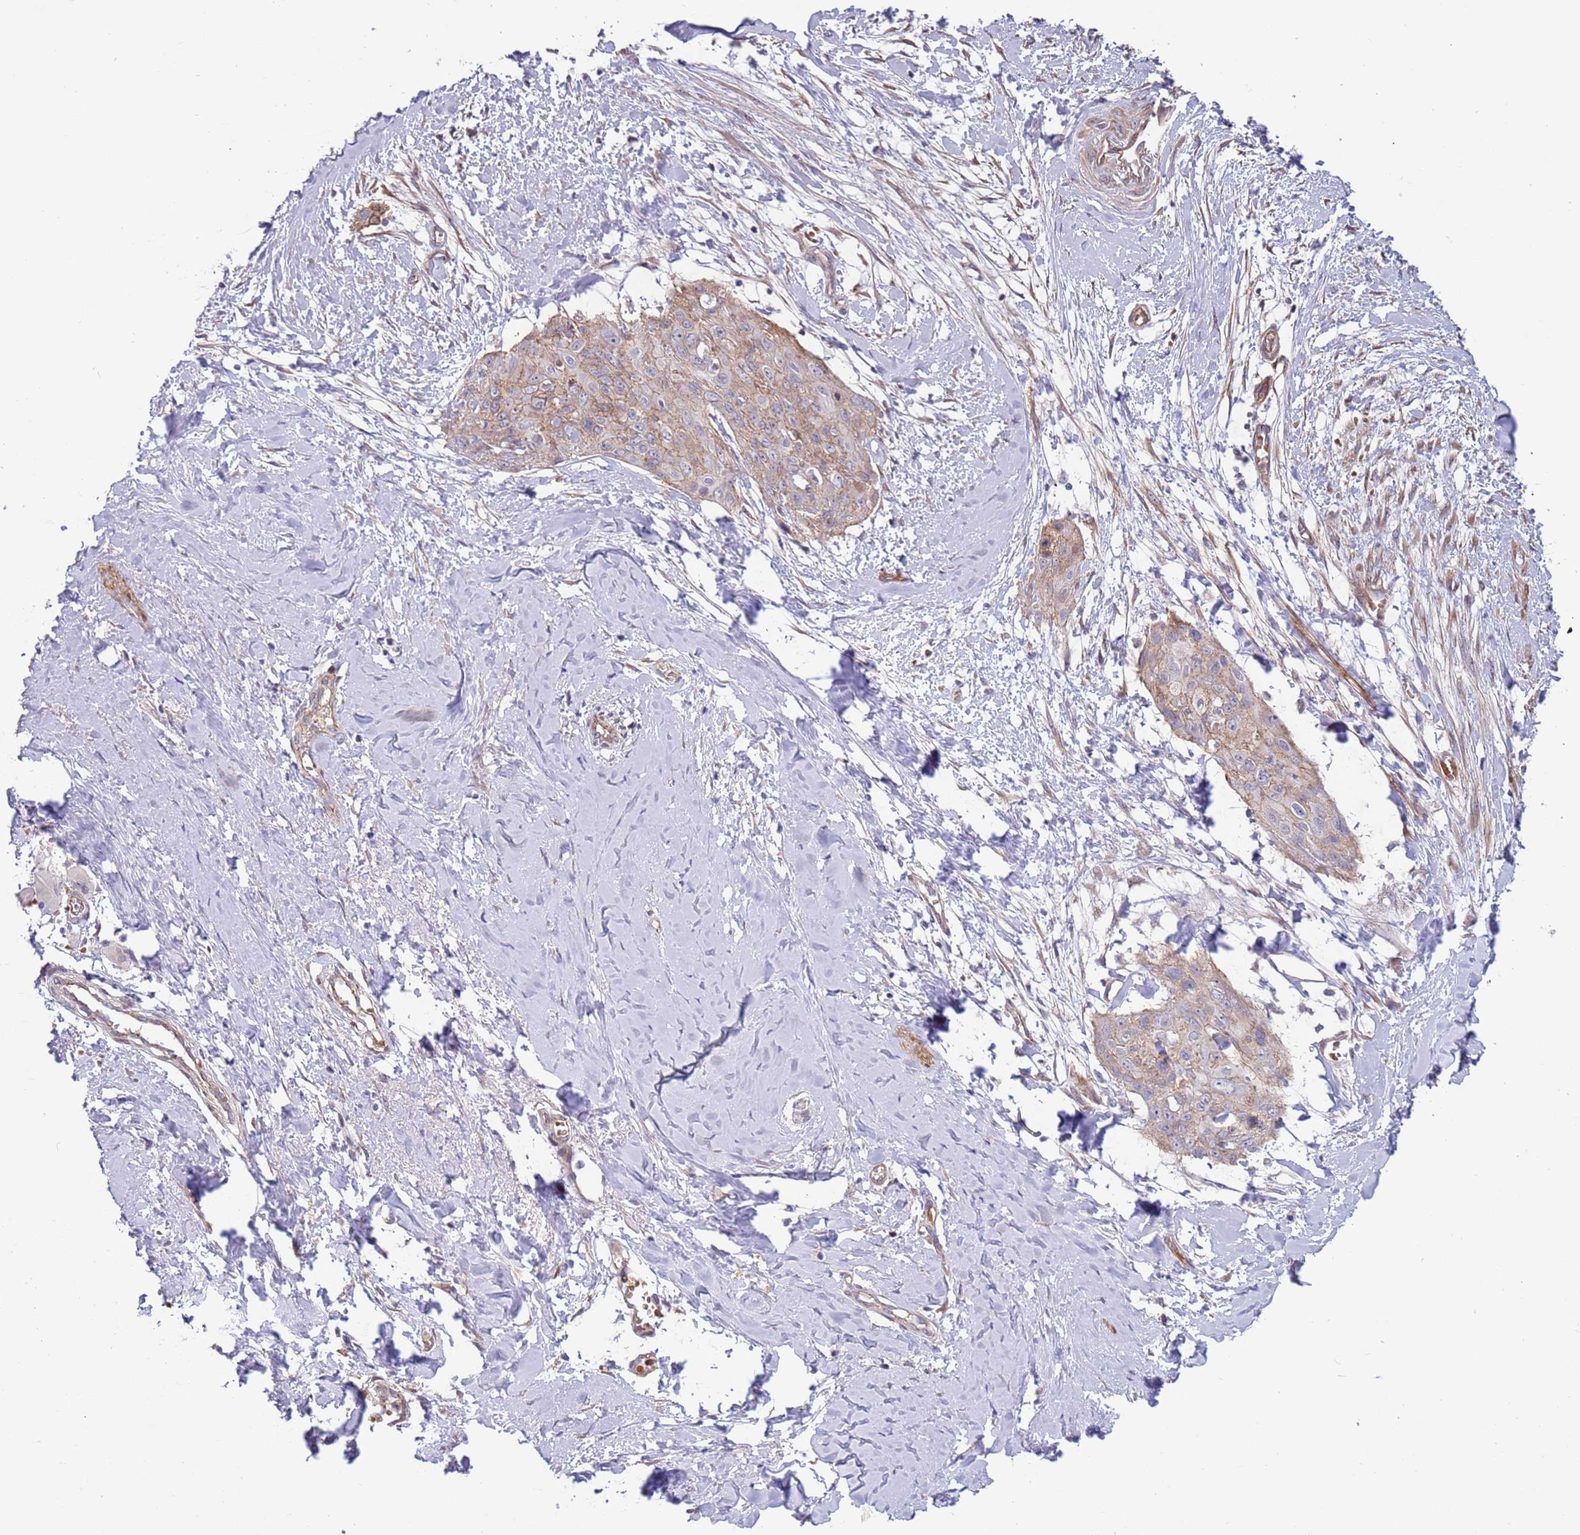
{"staining": {"intensity": "moderate", "quantity": ">75%", "location": "cytoplasmic/membranous"}, "tissue": "skin cancer", "cell_type": "Tumor cells", "image_type": "cancer", "snomed": [{"axis": "morphology", "description": "Squamous cell carcinoma, NOS"}, {"axis": "topography", "description": "Skin"}, {"axis": "topography", "description": "Vulva"}], "caption": "Immunohistochemical staining of human skin cancer (squamous cell carcinoma) exhibits medium levels of moderate cytoplasmic/membranous protein positivity in about >75% of tumor cells.", "gene": "ITGB6", "patient": {"sex": "female", "age": 85}}